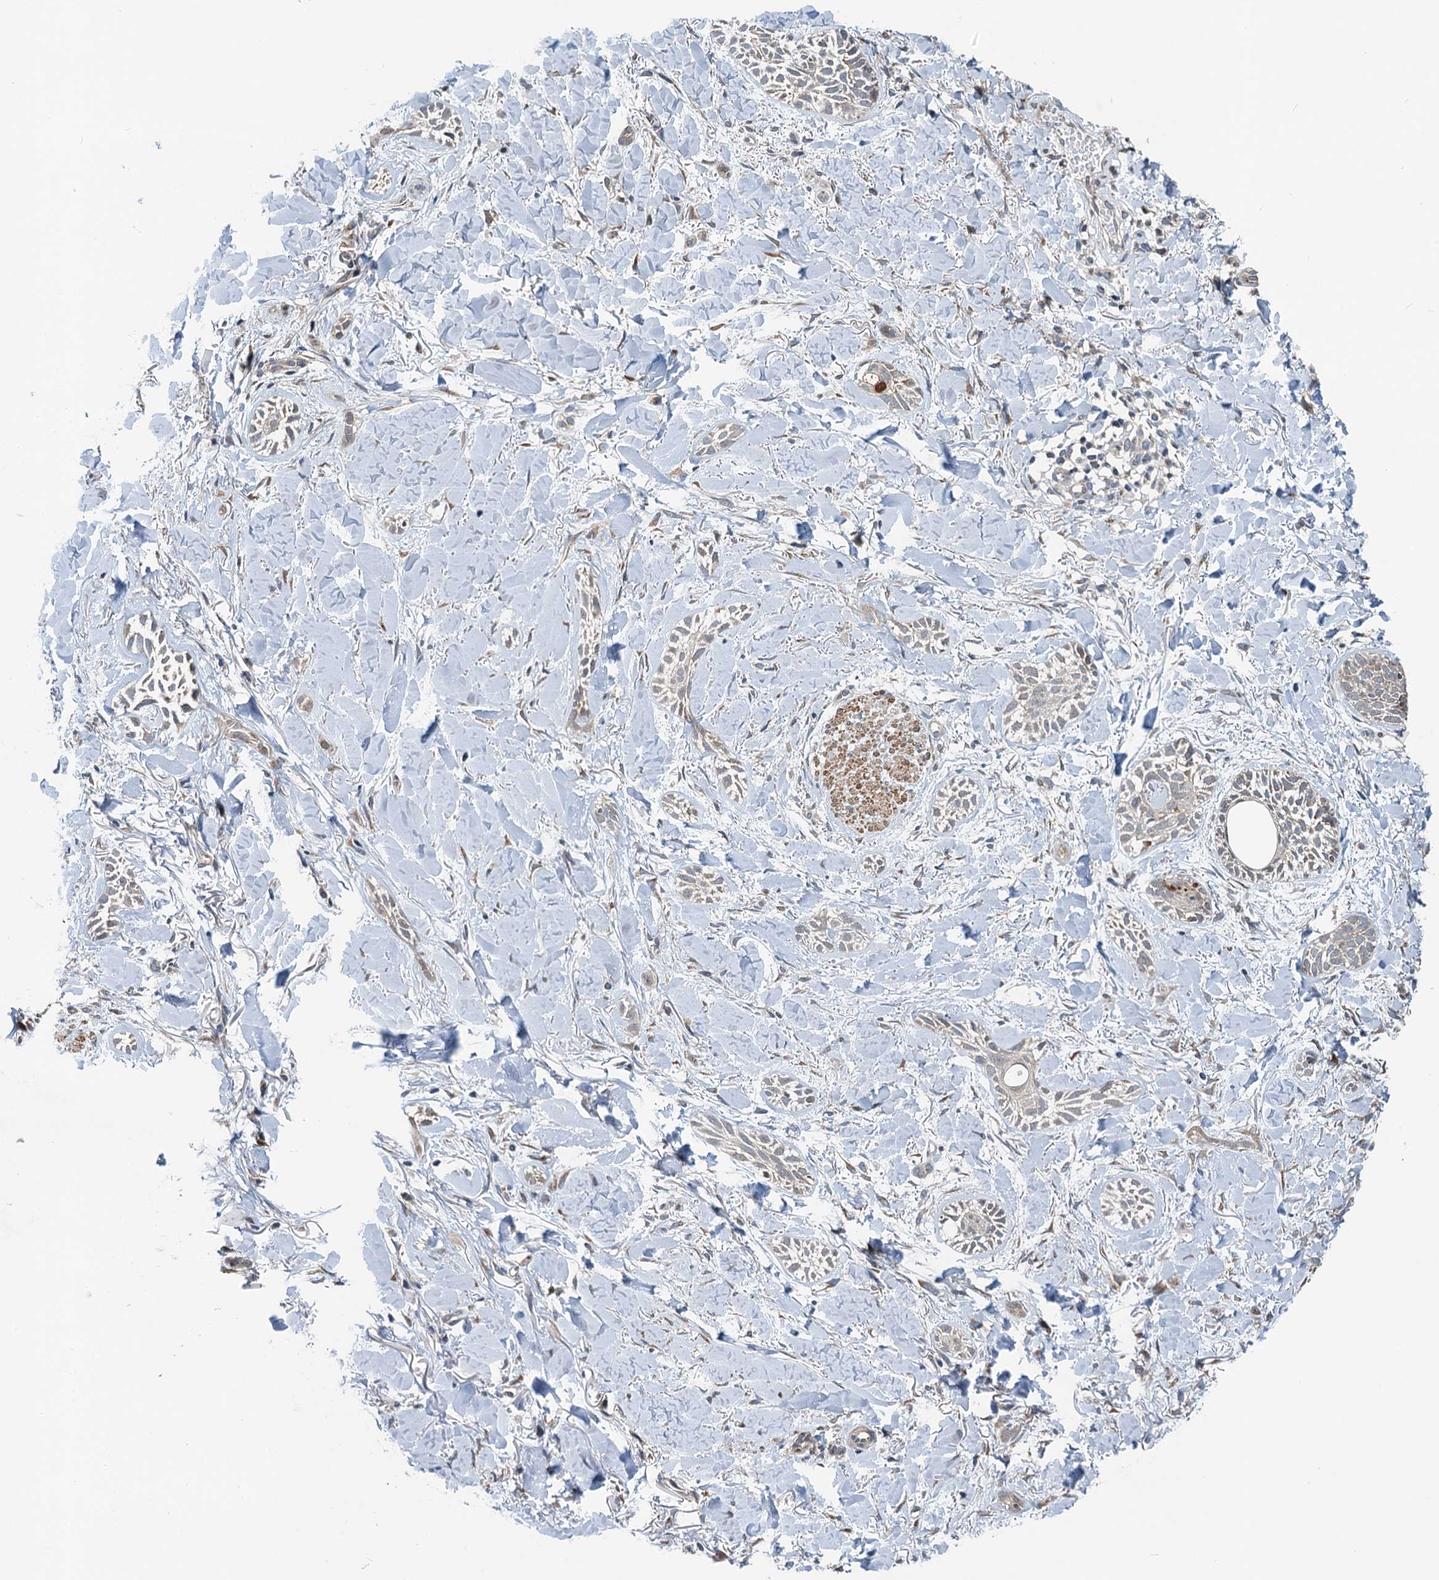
{"staining": {"intensity": "weak", "quantity": "<25%", "location": "cytoplasmic/membranous"}, "tissue": "skin cancer", "cell_type": "Tumor cells", "image_type": "cancer", "snomed": [{"axis": "morphology", "description": "Basal cell carcinoma"}, {"axis": "topography", "description": "Skin"}], "caption": "Immunohistochemical staining of skin cancer (basal cell carcinoma) reveals no significant staining in tumor cells. (Immunohistochemistry (ihc), brightfield microscopy, high magnification).", "gene": "DYNC2I2", "patient": {"sex": "female", "age": 59}}